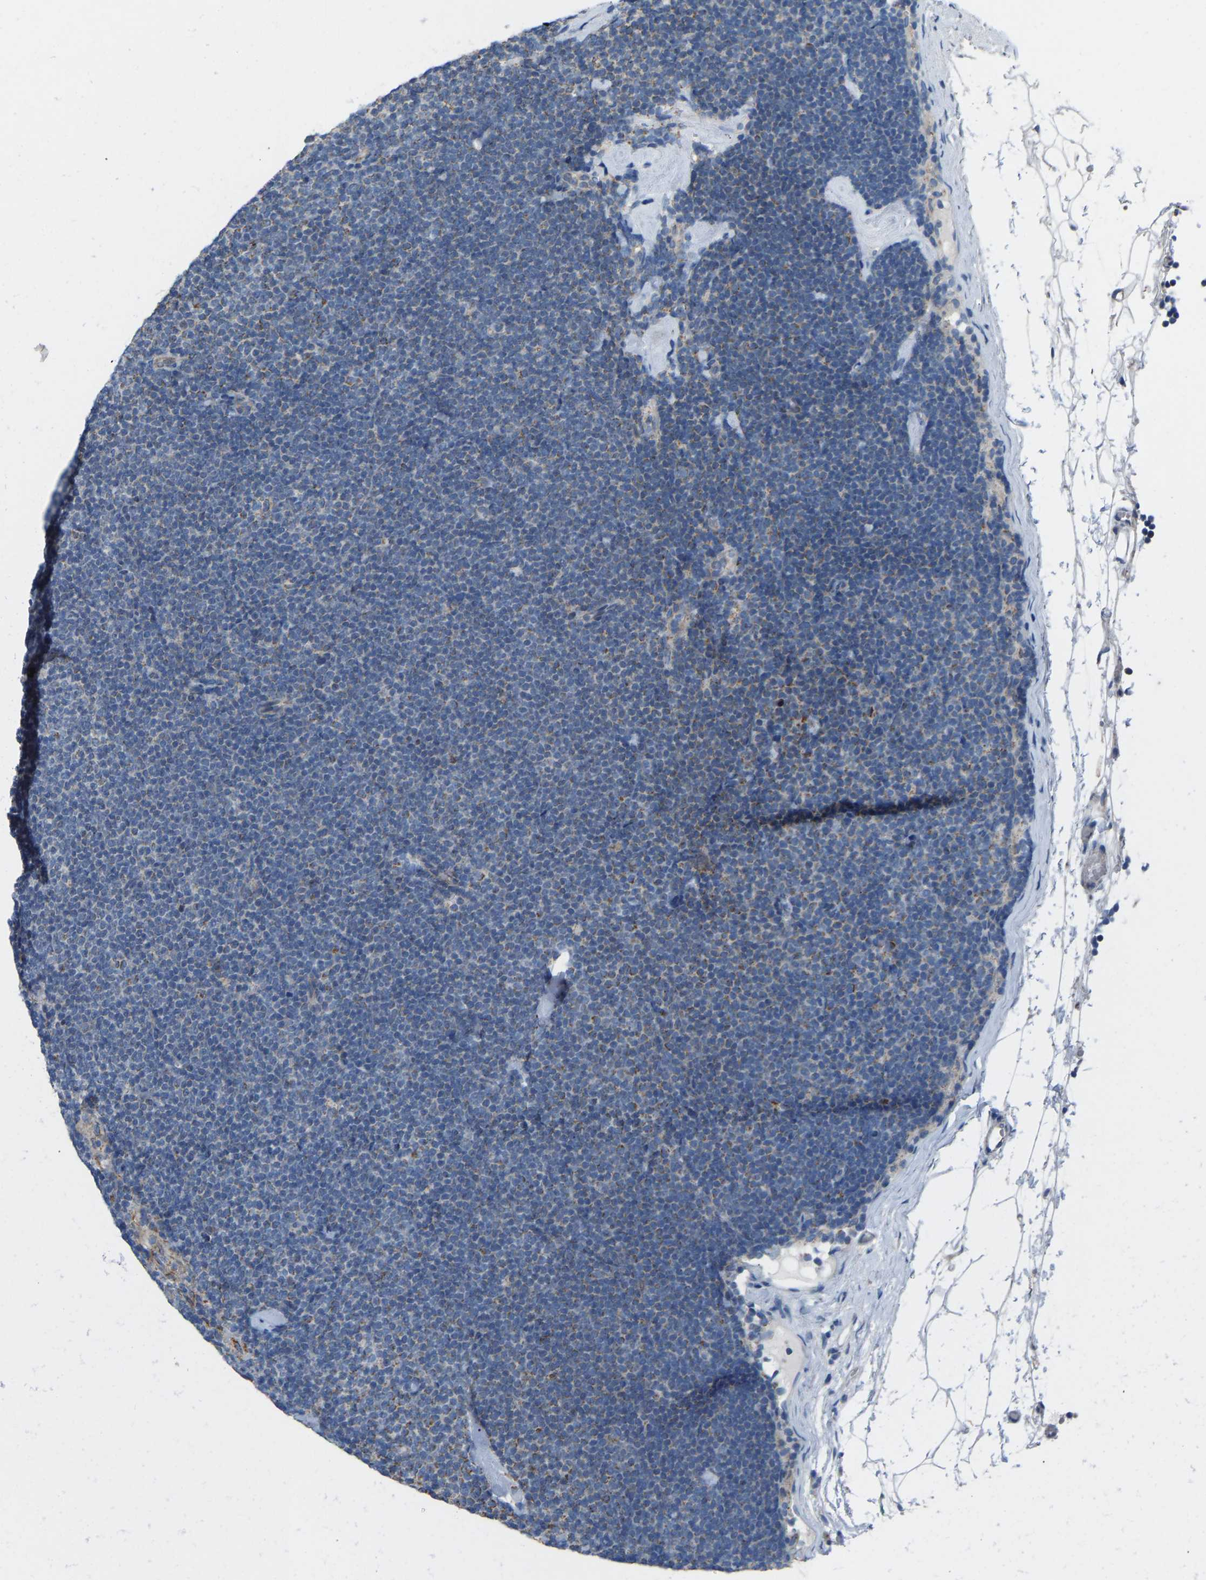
{"staining": {"intensity": "negative", "quantity": "none", "location": "none"}, "tissue": "lymphoma", "cell_type": "Tumor cells", "image_type": "cancer", "snomed": [{"axis": "morphology", "description": "Malignant lymphoma, non-Hodgkin's type, Low grade"}, {"axis": "topography", "description": "Lymph node"}], "caption": "Tumor cells show no significant protein positivity in lymphoma.", "gene": "BCL10", "patient": {"sex": "female", "age": 53}}